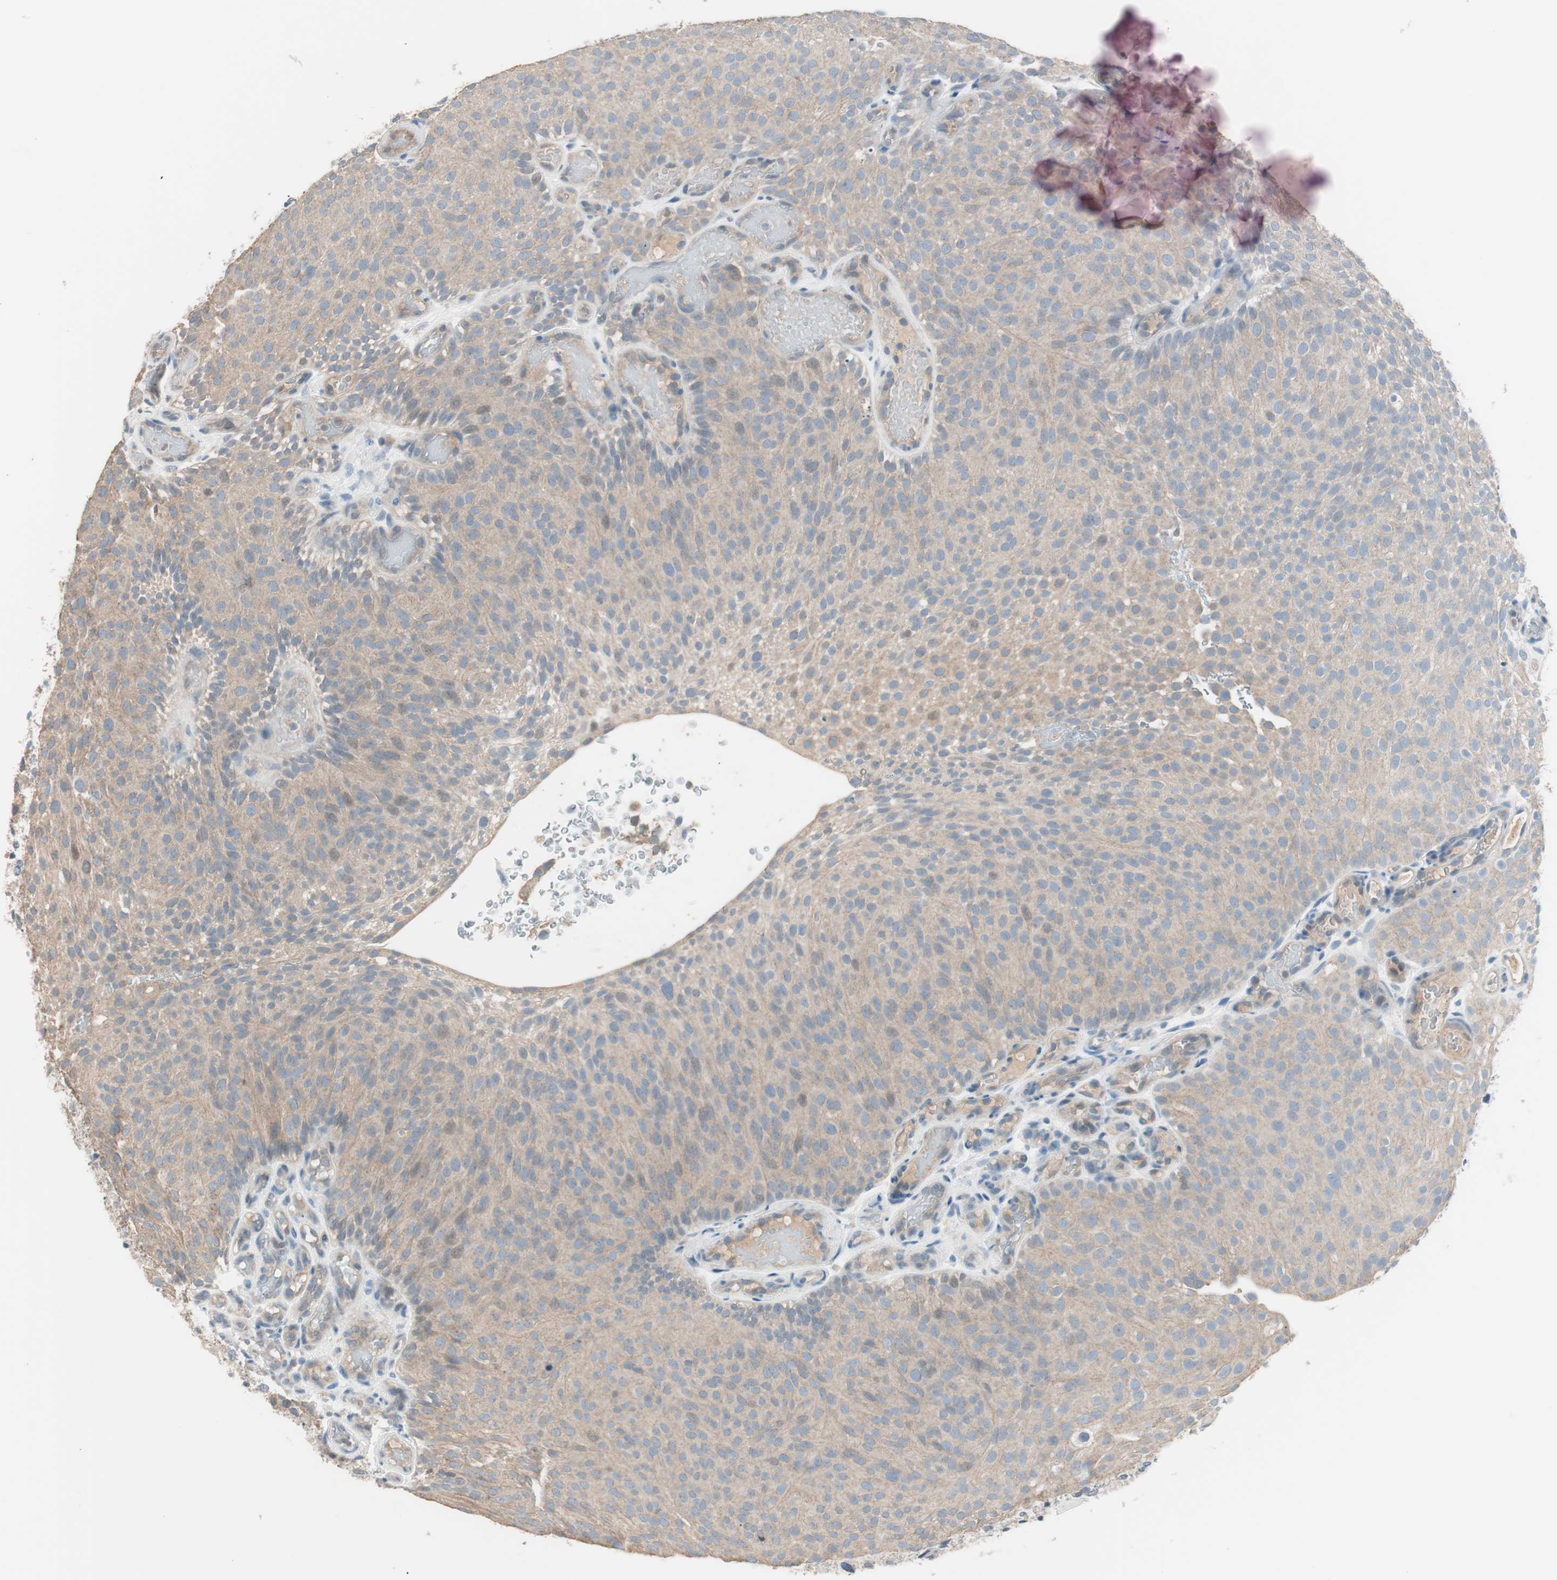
{"staining": {"intensity": "weak", "quantity": ">75%", "location": "cytoplasmic/membranous"}, "tissue": "urothelial cancer", "cell_type": "Tumor cells", "image_type": "cancer", "snomed": [{"axis": "morphology", "description": "Urothelial carcinoma, Low grade"}, {"axis": "topography", "description": "Urinary bladder"}], "caption": "Urothelial cancer stained with immunohistochemistry (IHC) reveals weak cytoplasmic/membranous expression in approximately >75% of tumor cells. The protein of interest is shown in brown color, while the nuclei are stained blue.", "gene": "KHK", "patient": {"sex": "male", "age": 78}}